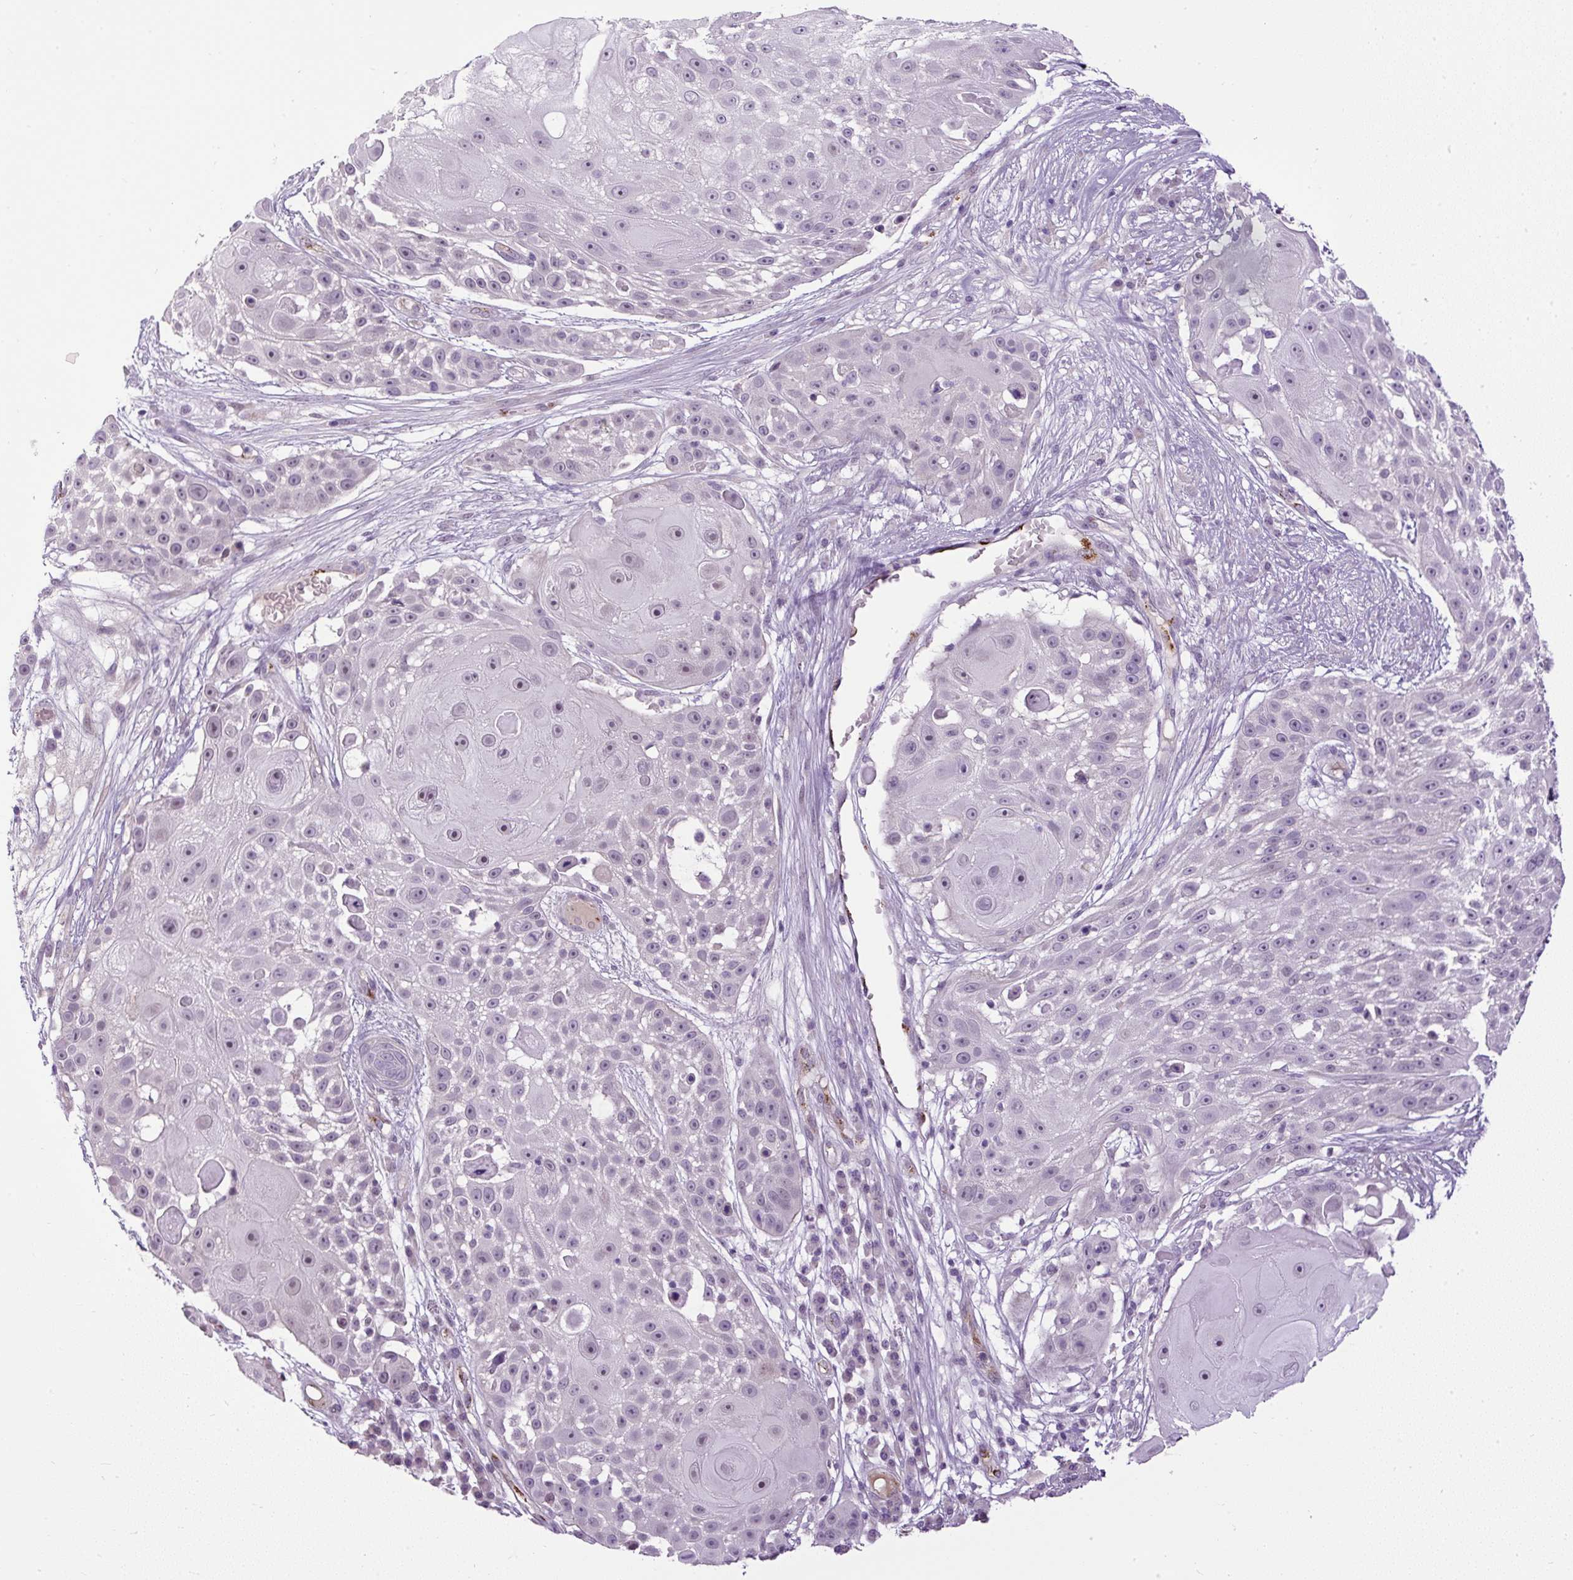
{"staining": {"intensity": "negative", "quantity": "none", "location": "none"}, "tissue": "skin cancer", "cell_type": "Tumor cells", "image_type": "cancer", "snomed": [{"axis": "morphology", "description": "Squamous cell carcinoma, NOS"}, {"axis": "topography", "description": "Skin"}], "caption": "Skin cancer stained for a protein using IHC exhibits no positivity tumor cells.", "gene": "LEFTY2", "patient": {"sex": "female", "age": 86}}